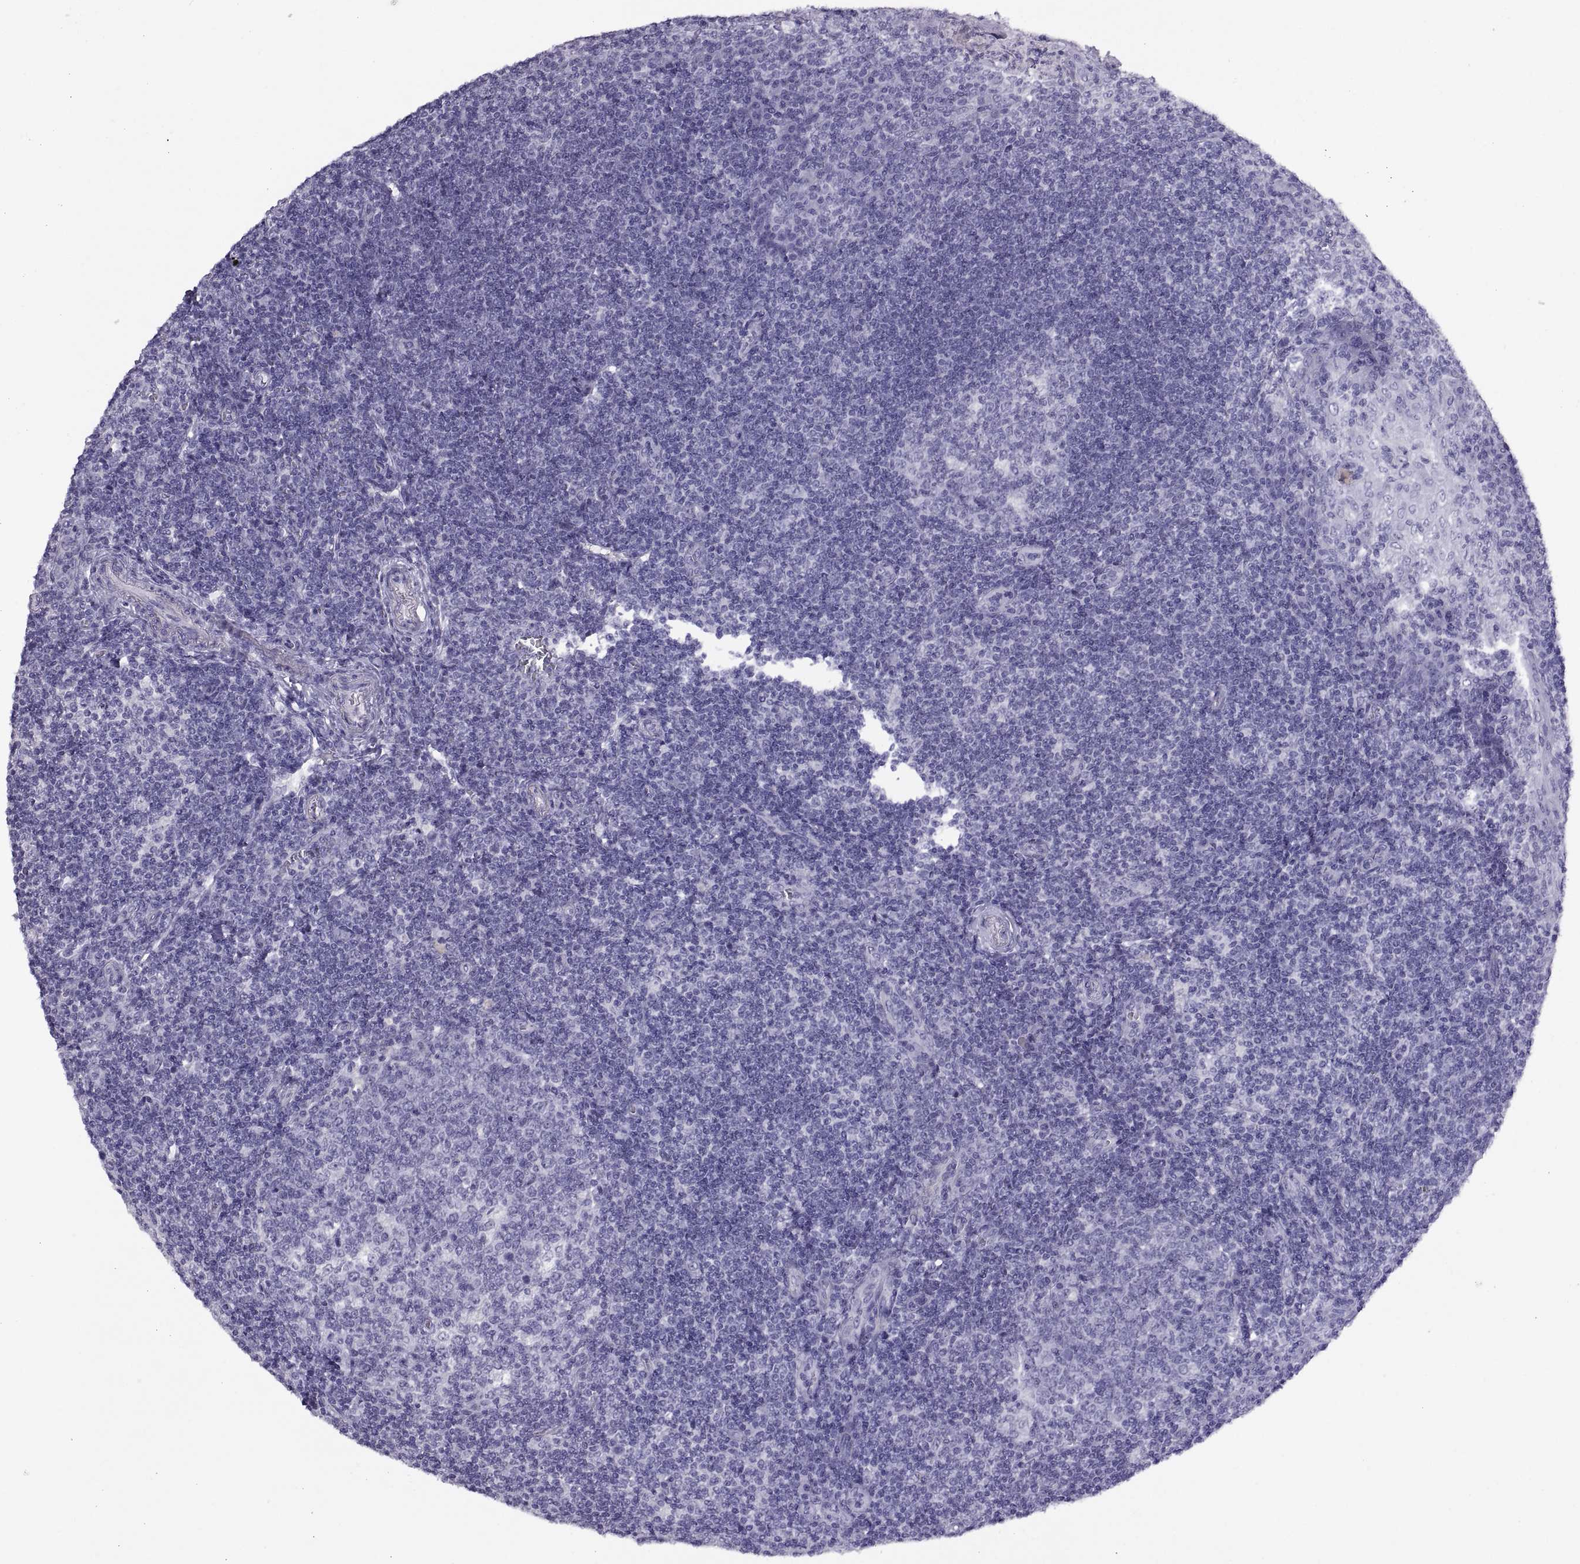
{"staining": {"intensity": "negative", "quantity": "none", "location": "none"}, "tissue": "tonsil", "cell_type": "Germinal center cells", "image_type": "normal", "snomed": [{"axis": "morphology", "description": "Normal tissue, NOS"}, {"axis": "topography", "description": "Tonsil"}], "caption": "This is an IHC photomicrograph of benign human tonsil. There is no expression in germinal center cells.", "gene": "RGS20", "patient": {"sex": "female", "age": 12}}